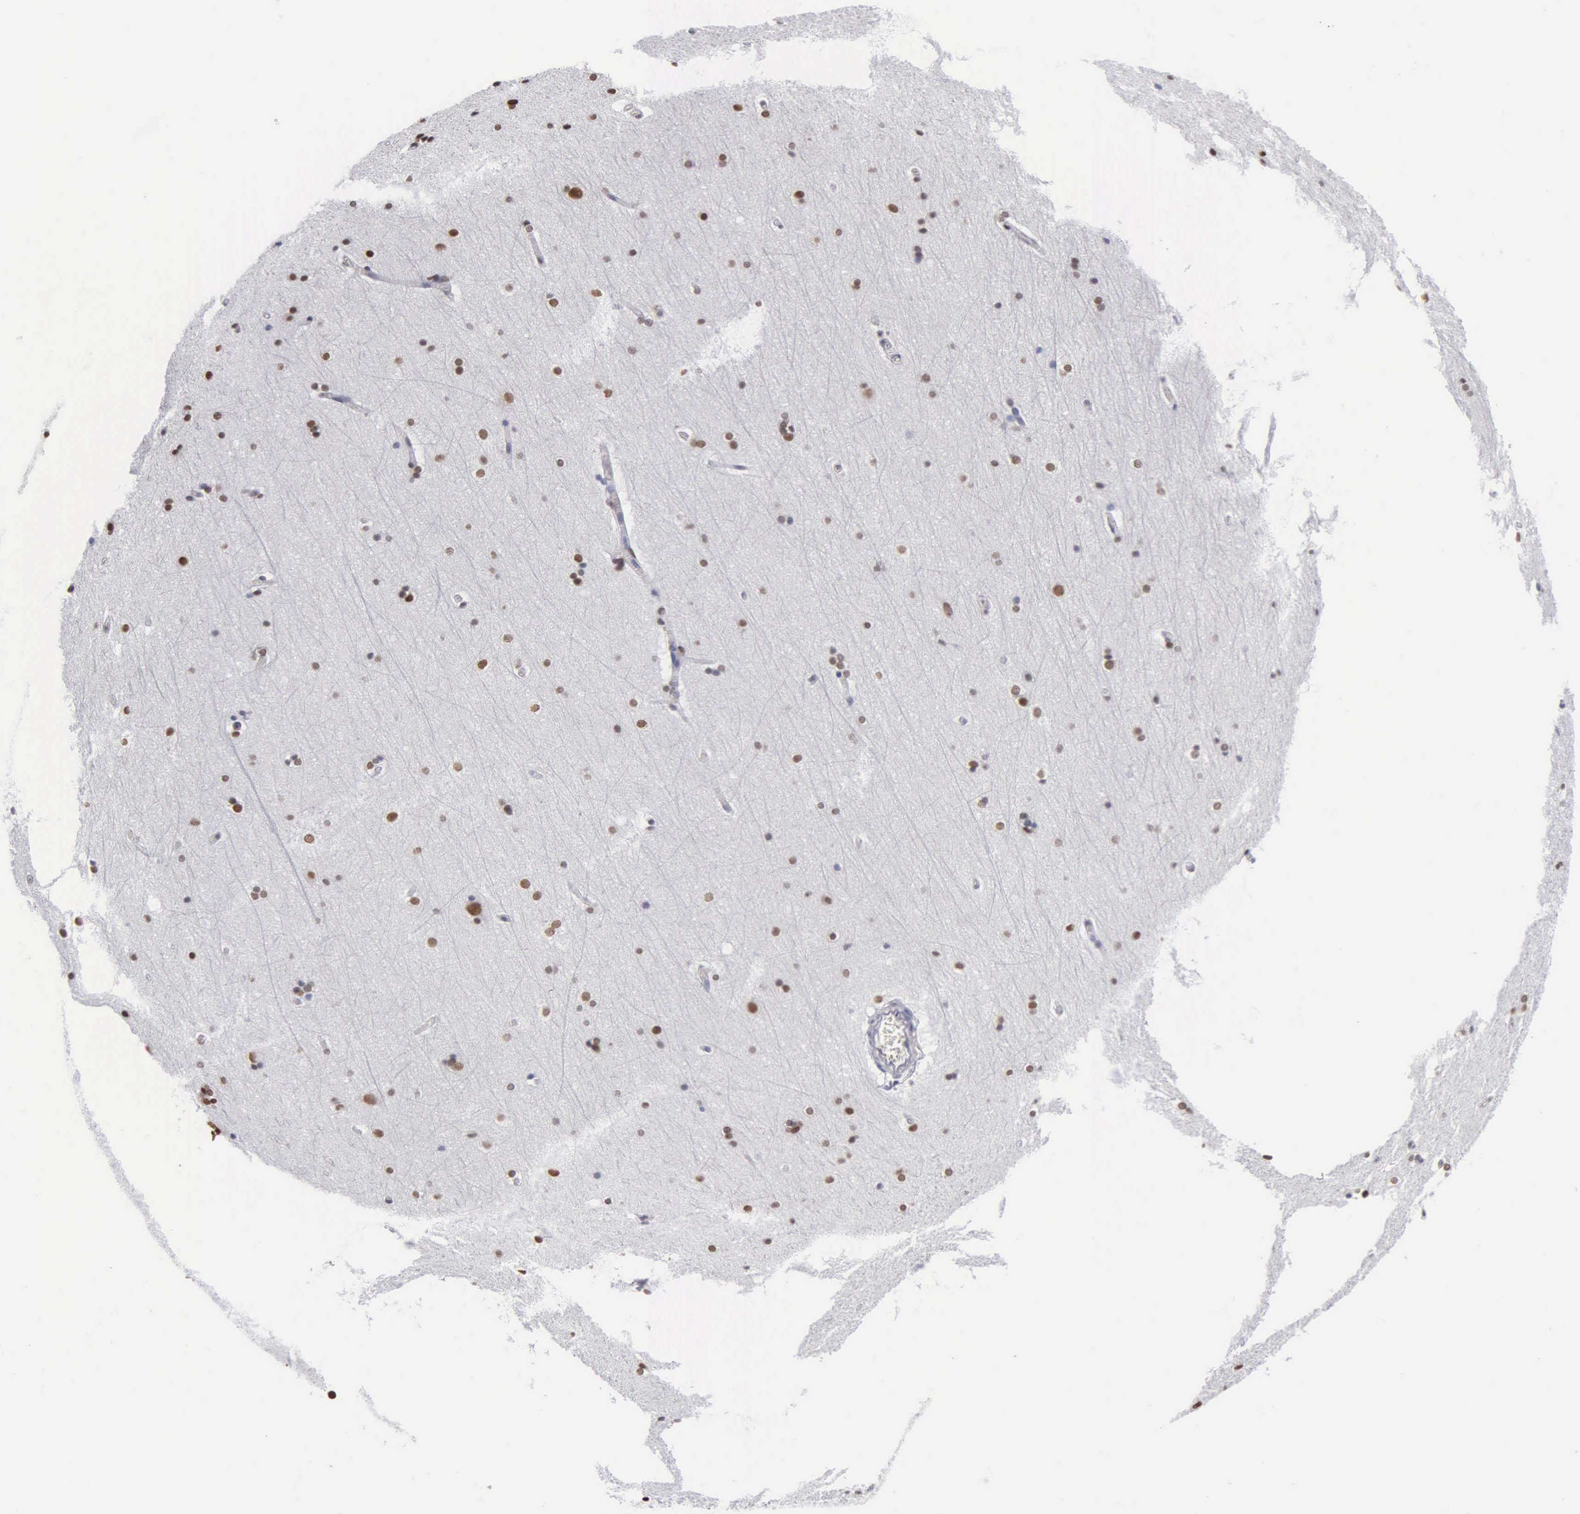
{"staining": {"intensity": "negative", "quantity": "none", "location": "none"}, "tissue": "cerebral cortex", "cell_type": "Endothelial cells", "image_type": "normal", "snomed": [{"axis": "morphology", "description": "Normal tissue, NOS"}, {"axis": "topography", "description": "Cerebral cortex"}, {"axis": "topography", "description": "Hippocampus"}], "caption": "Immunohistochemical staining of benign cerebral cortex reveals no significant positivity in endothelial cells.", "gene": "CCNG1", "patient": {"sex": "female", "age": 19}}